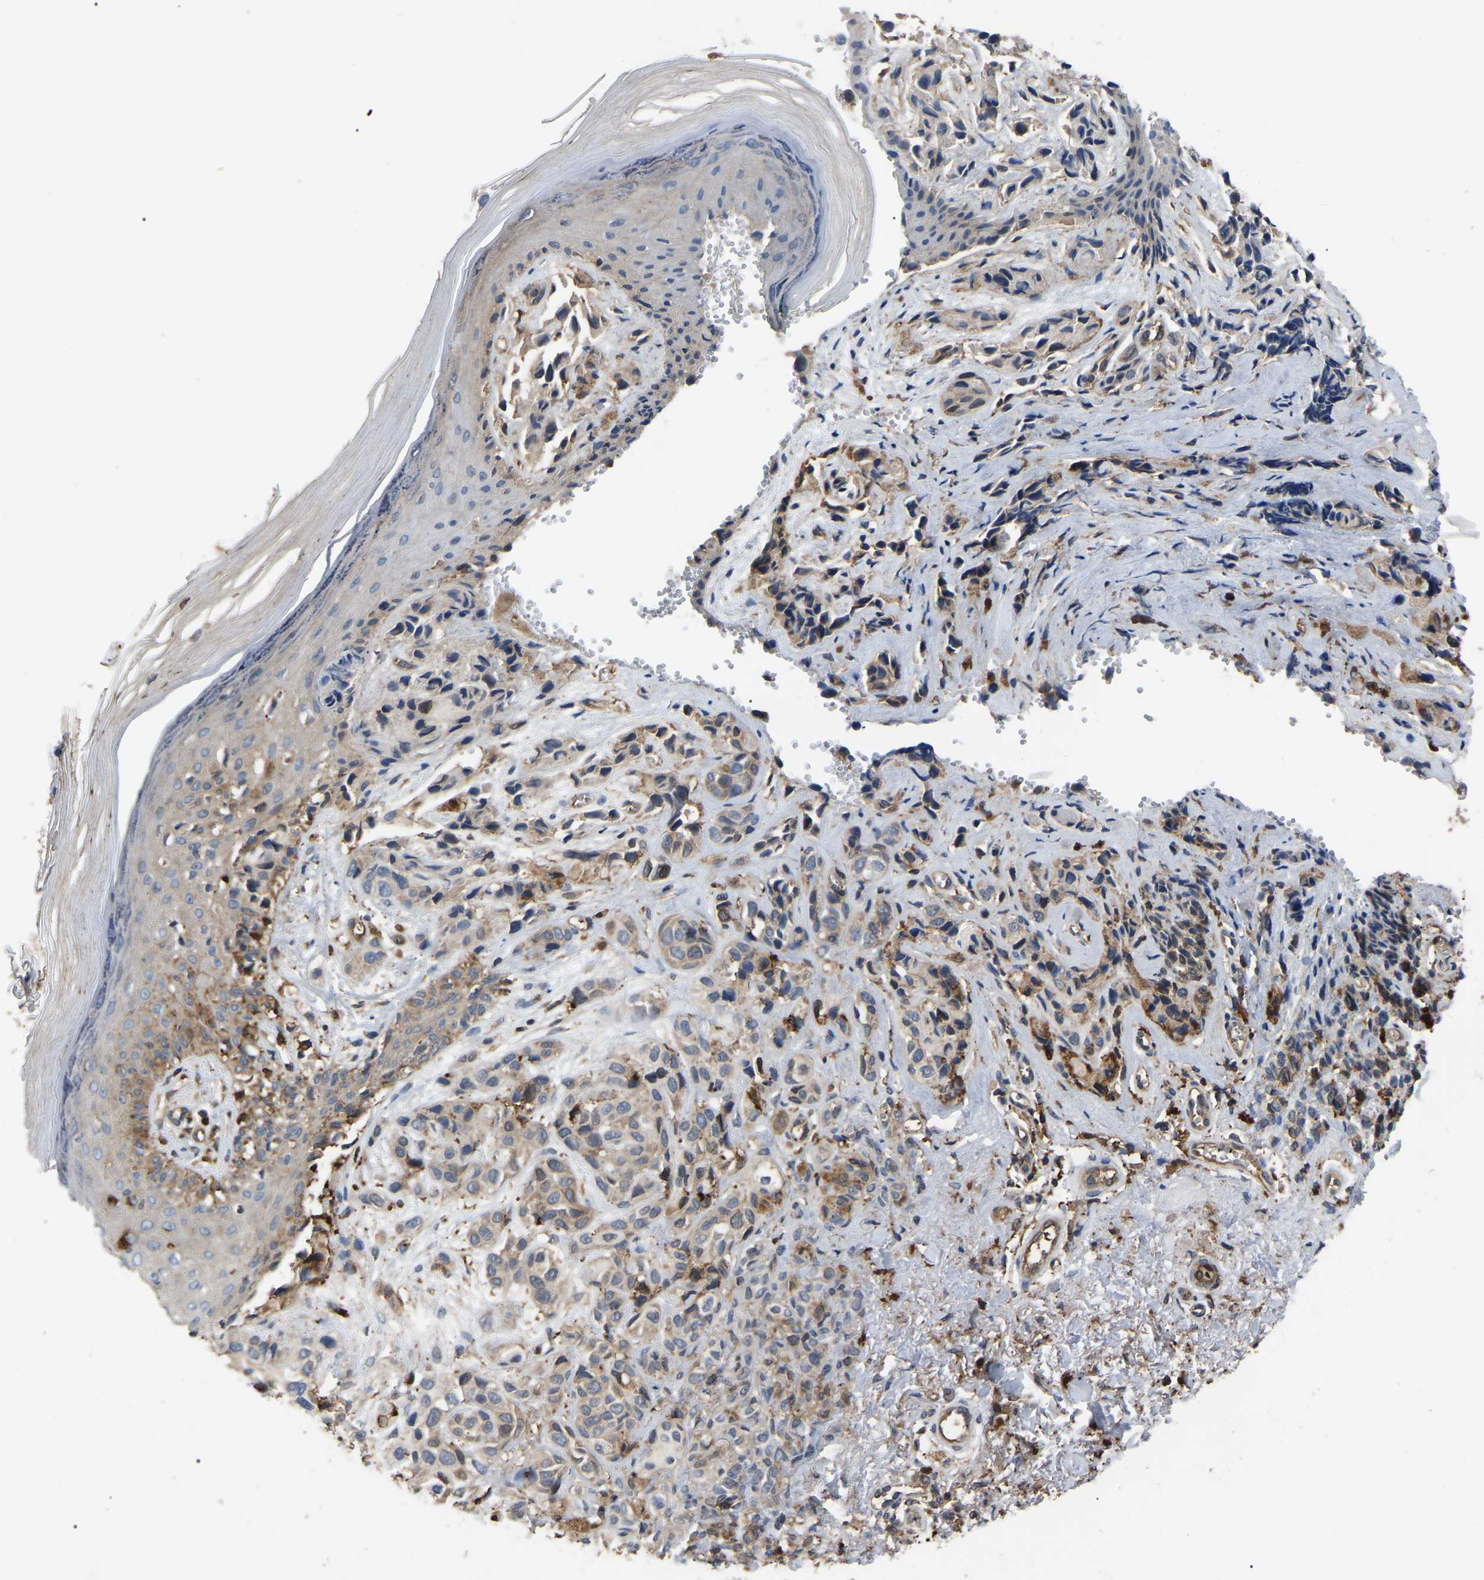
{"staining": {"intensity": "weak", "quantity": "25%-75%", "location": "cytoplasmic/membranous"}, "tissue": "melanoma", "cell_type": "Tumor cells", "image_type": "cancer", "snomed": [{"axis": "morphology", "description": "Malignant melanoma, NOS"}, {"axis": "topography", "description": "Skin"}], "caption": "IHC (DAB (3,3'-diaminobenzidine)) staining of human malignant melanoma exhibits weak cytoplasmic/membranous protein expression in about 25%-75% of tumor cells.", "gene": "CIT", "patient": {"sex": "female", "age": 58}}